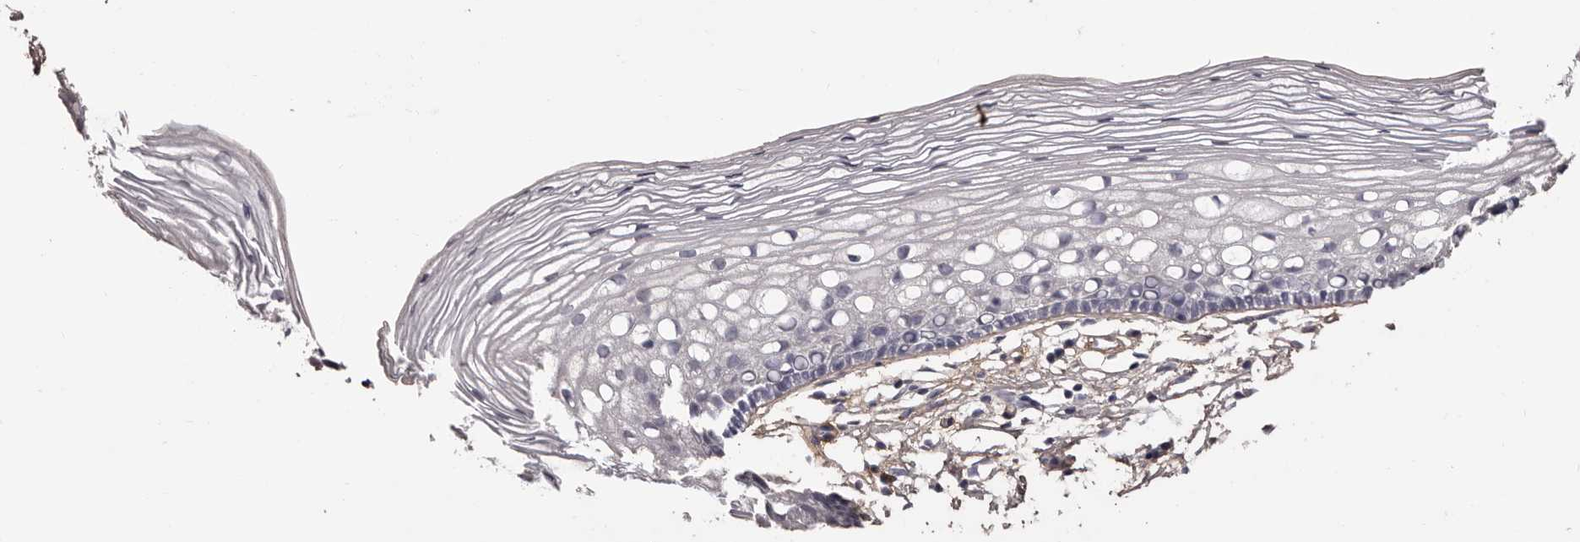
{"staining": {"intensity": "negative", "quantity": "none", "location": "none"}, "tissue": "cervix", "cell_type": "Glandular cells", "image_type": "normal", "snomed": [{"axis": "morphology", "description": "Normal tissue, NOS"}, {"axis": "topography", "description": "Cervix"}], "caption": "IHC image of normal cervix: cervix stained with DAB (3,3'-diaminobenzidine) exhibits no significant protein expression in glandular cells.", "gene": "COL6A1", "patient": {"sex": "female", "age": 27}}